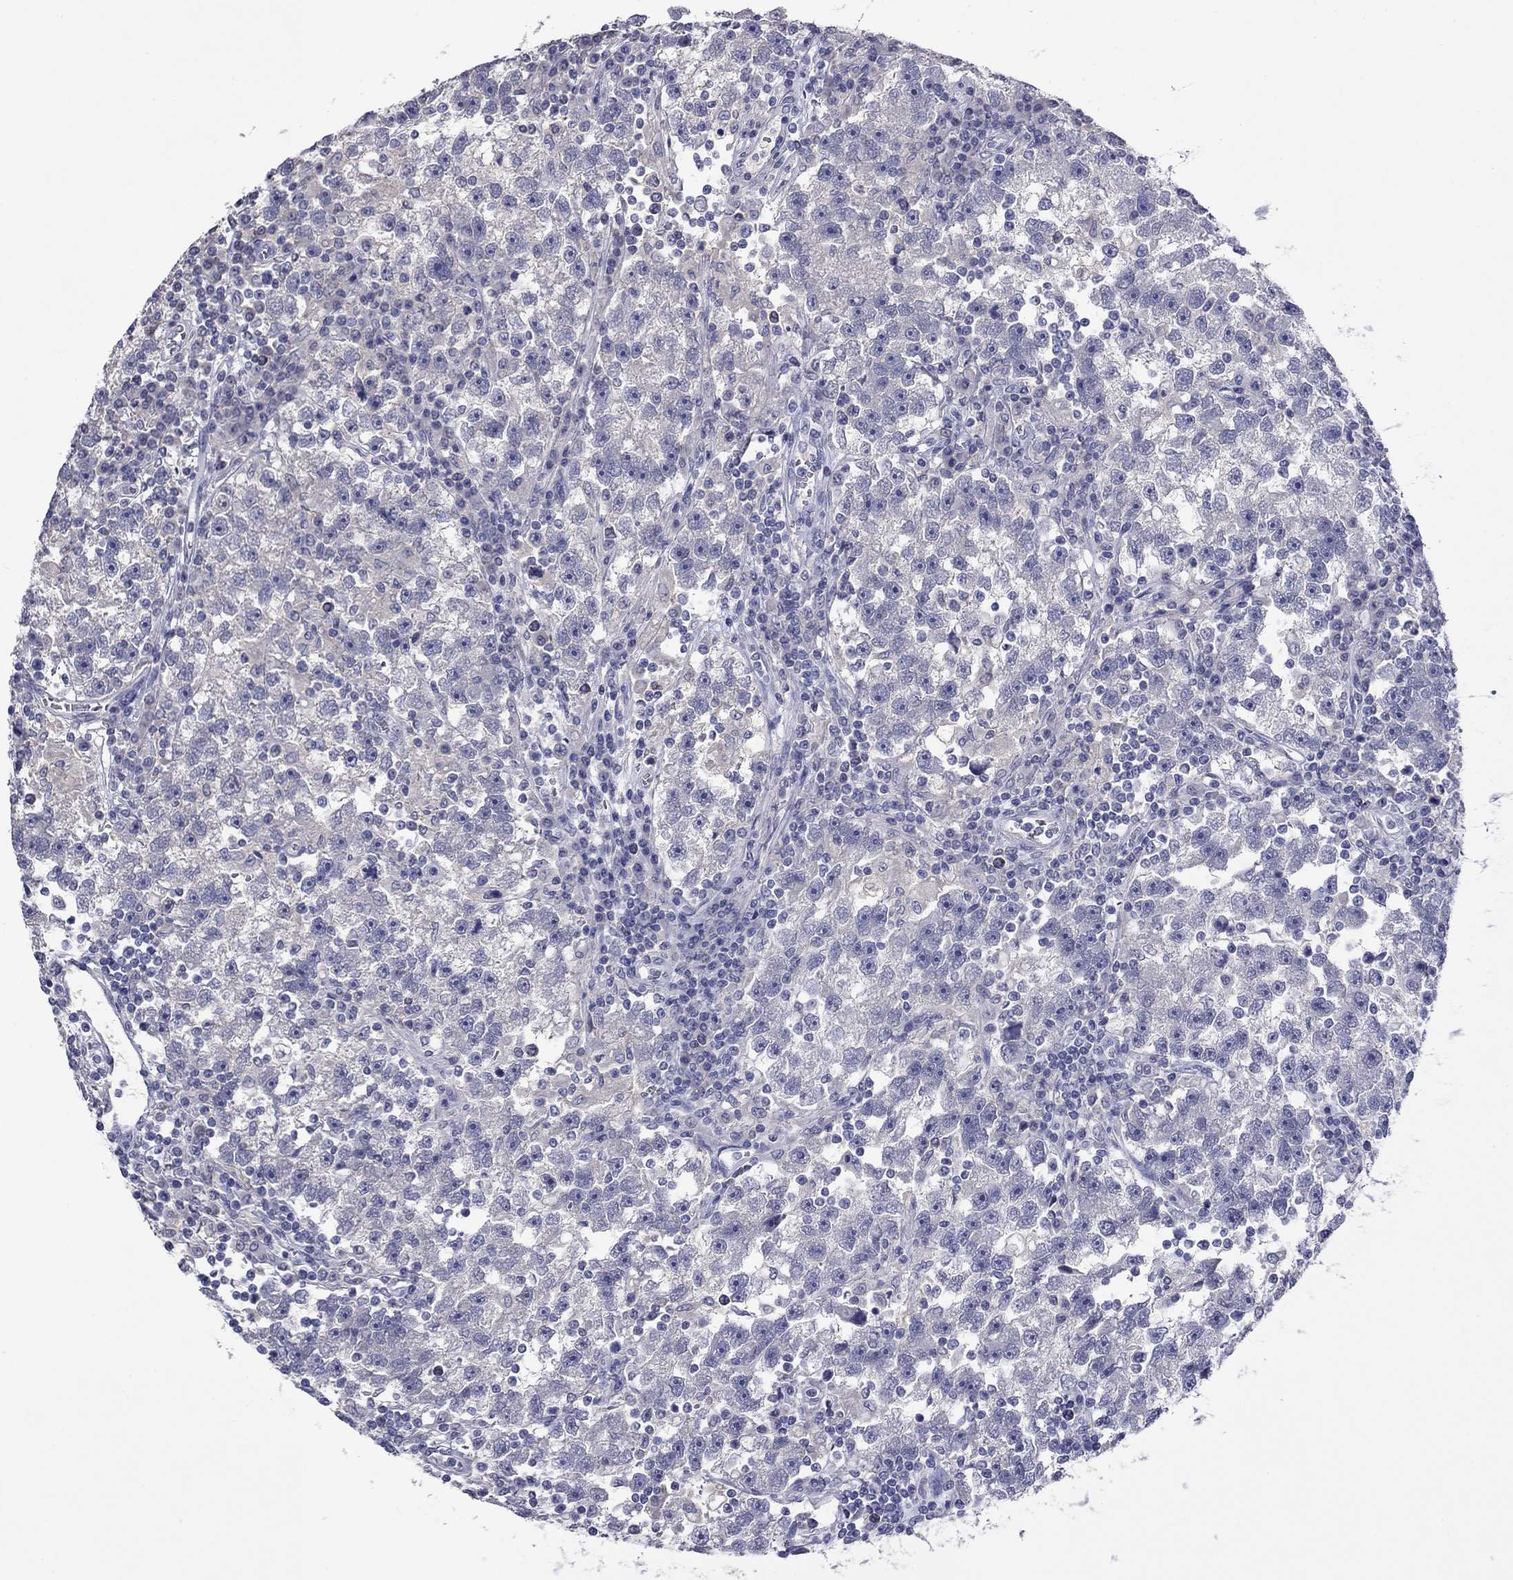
{"staining": {"intensity": "negative", "quantity": "none", "location": "none"}, "tissue": "testis cancer", "cell_type": "Tumor cells", "image_type": "cancer", "snomed": [{"axis": "morphology", "description": "Seminoma, NOS"}, {"axis": "topography", "description": "Testis"}], "caption": "Micrograph shows no protein positivity in tumor cells of seminoma (testis) tissue.", "gene": "CFAP119", "patient": {"sex": "male", "age": 47}}